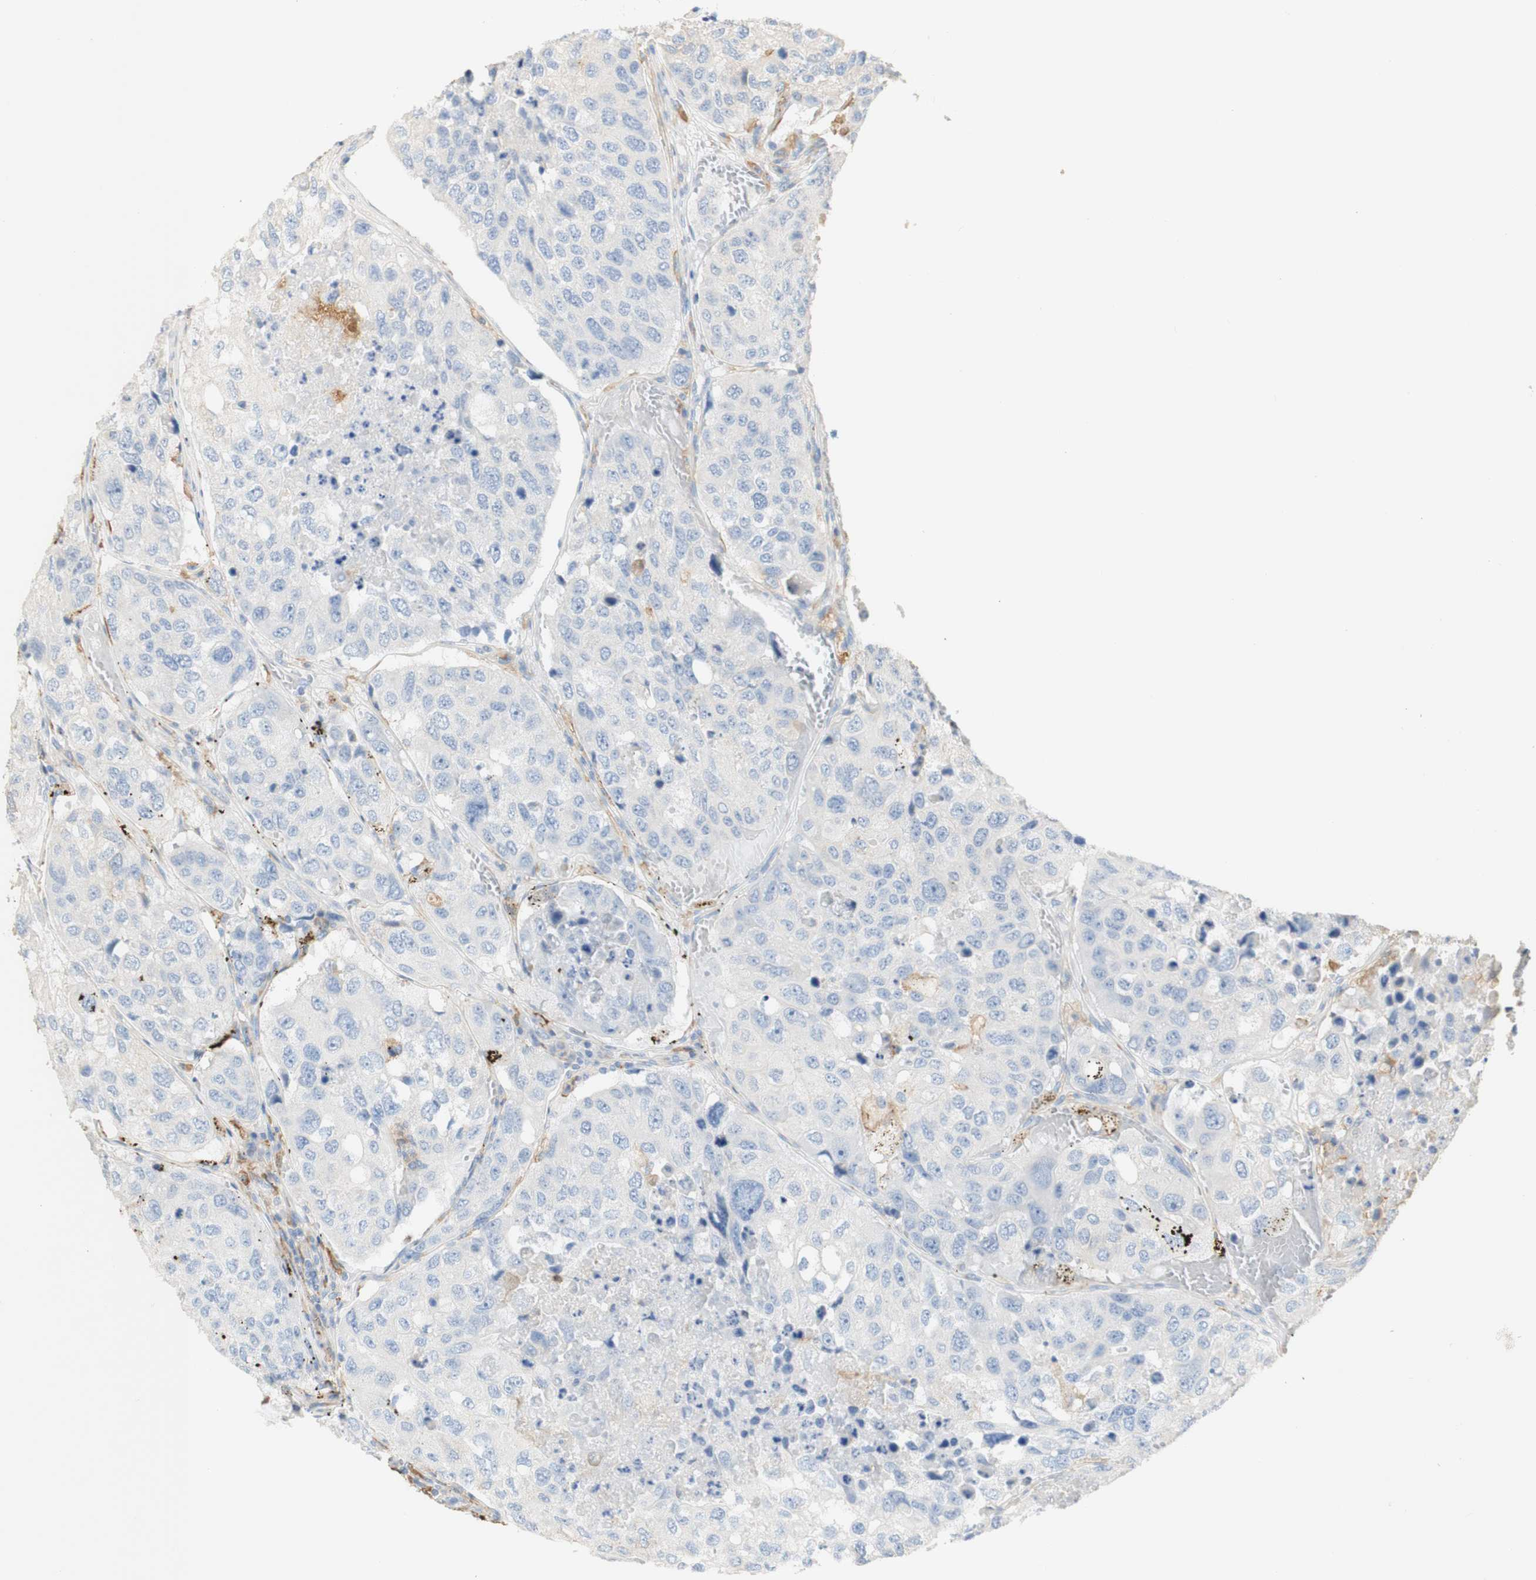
{"staining": {"intensity": "negative", "quantity": "none", "location": "none"}, "tissue": "urothelial cancer", "cell_type": "Tumor cells", "image_type": "cancer", "snomed": [{"axis": "morphology", "description": "Urothelial carcinoma, High grade"}, {"axis": "topography", "description": "Lymph node"}, {"axis": "topography", "description": "Urinary bladder"}], "caption": "There is no significant expression in tumor cells of urothelial cancer.", "gene": "FCGRT", "patient": {"sex": "male", "age": 51}}